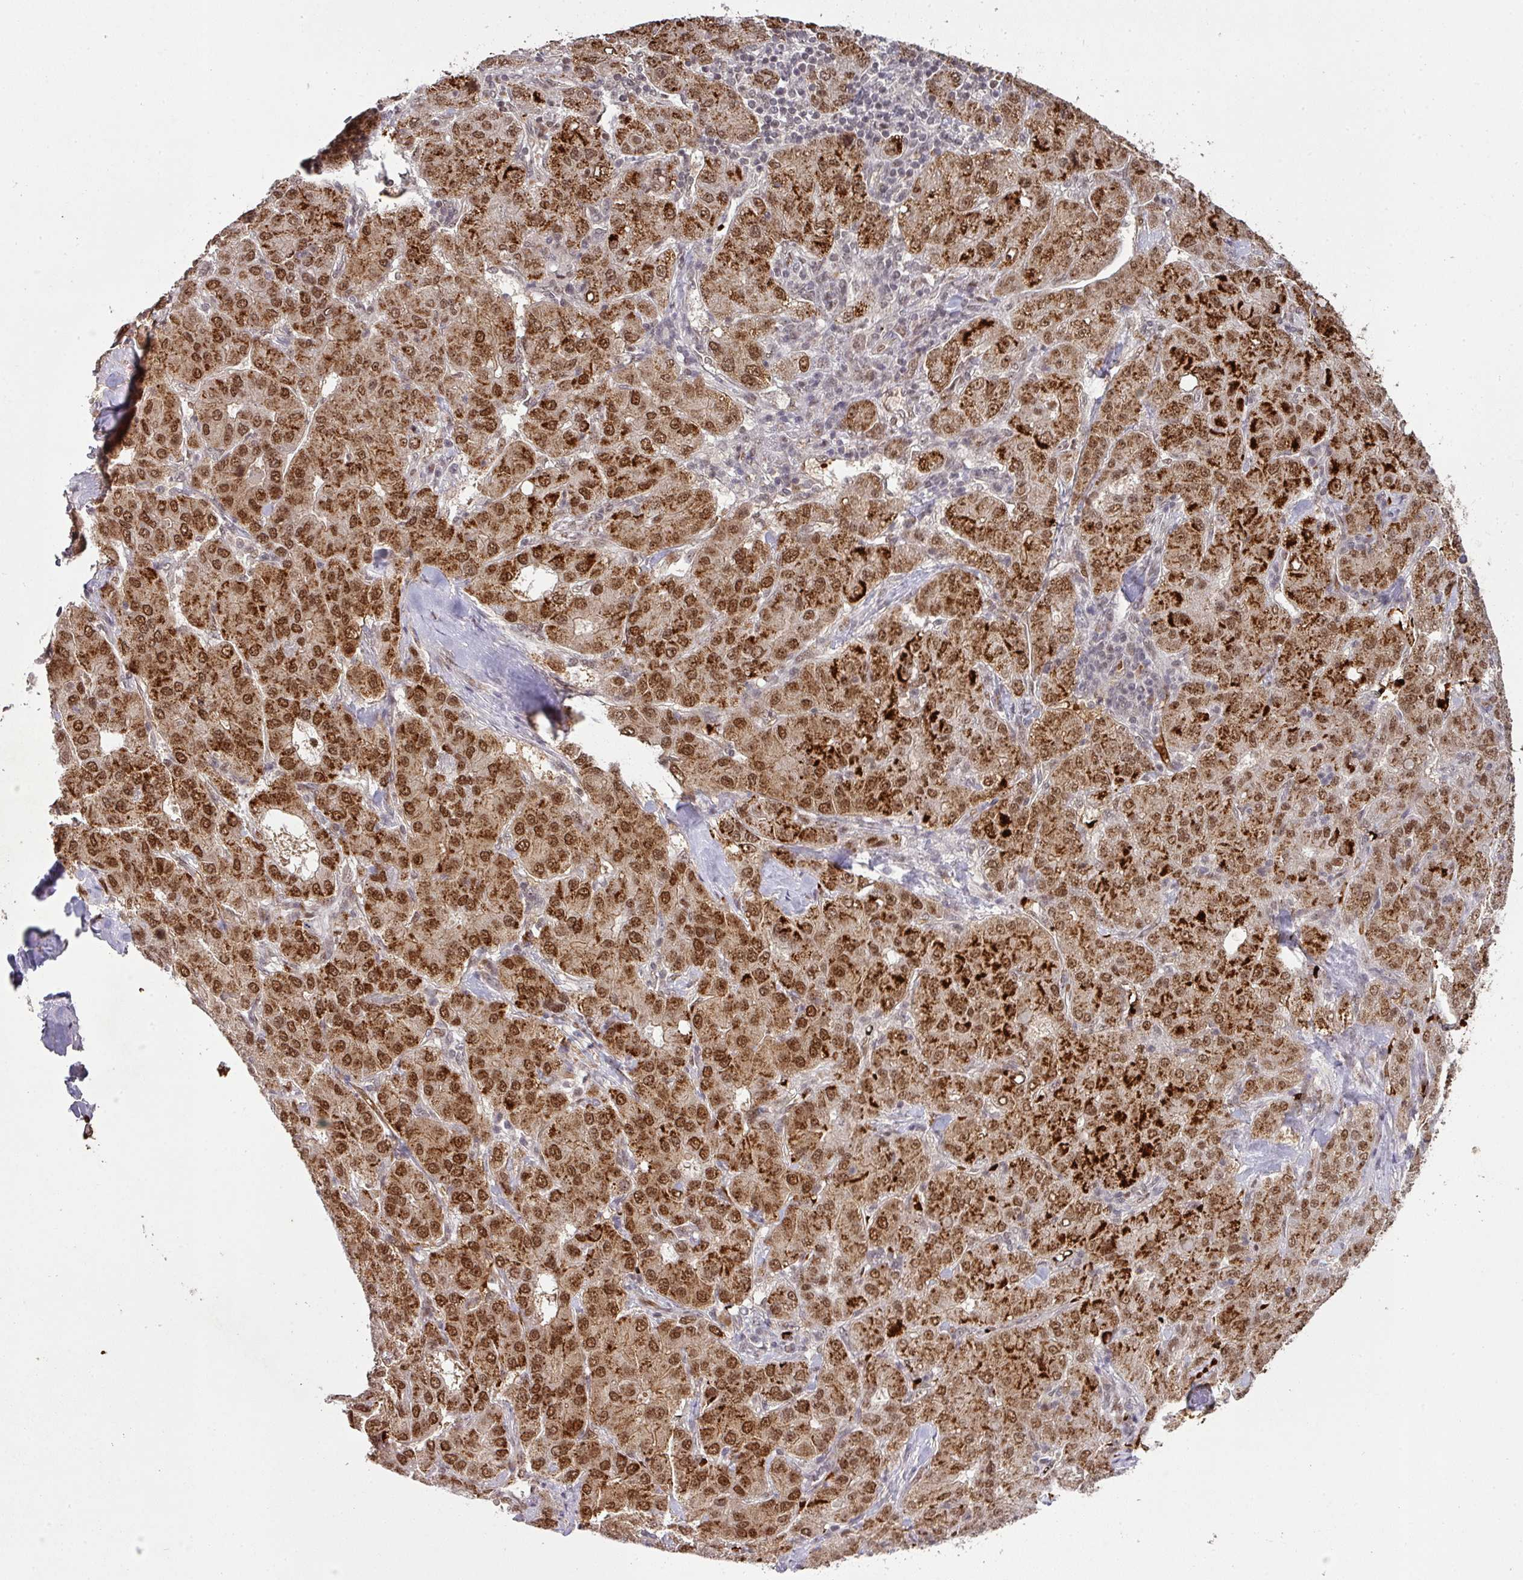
{"staining": {"intensity": "moderate", "quantity": ">75%", "location": "cytoplasmic/membranous,nuclear"}, "tissue": "liver cancer", "cell_type": "Tumor cells", "image_type": "cancer", "snomed": [{"axis": "morphology", "description": "Carcinoma, Hepatocellular, NOS"}, {"axis": "topography", "description": "Liver"}], "caption": "A photomicrograph showing moderate cytoplasmic/membranous and nuclear staining in approximately >75% of tumor cells in liver cancer, as visualized by brown immunohistochemical staining.", "gene": "NEIL1", "patient": {"sex": "male", "age": 65}}